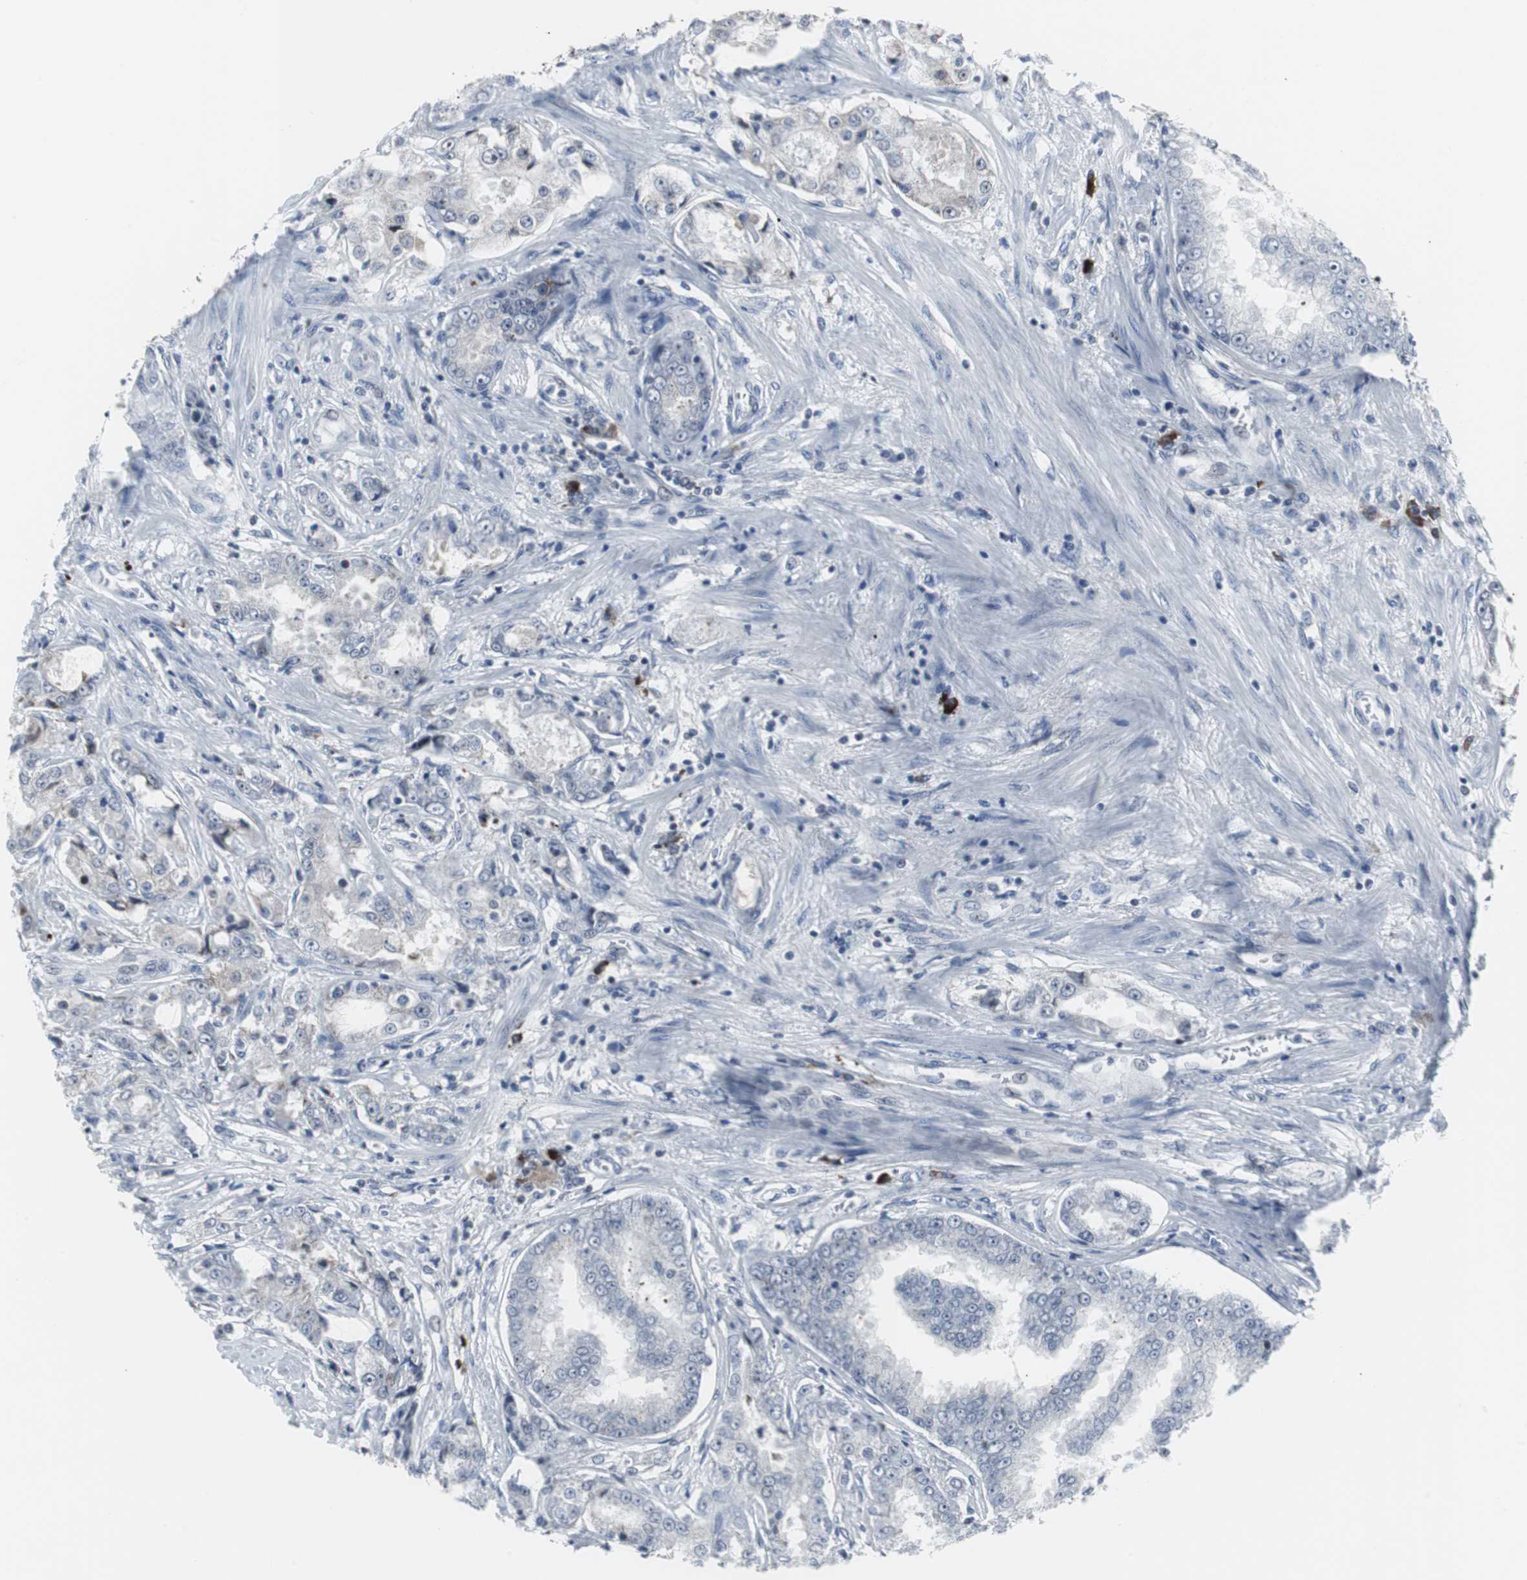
{"staining": {"intensity": "strong", "quantity": "<25%", "location": "nuclear"}, "tissue": "prostate cancer", "cell_type": "Tumor cells", "image_type": "cancer", "snomed": [{"axis": "morphology", "description": "Adenocarcinoma, High grade"}, {"axis": "topography", "description": "Prostate"}], "caption": "Brown immunohistochemical staining in human prostate cancer displays strong nuclear expression in approximately <25% of tumor cells.", "gene": "DOK1", "patient": {"sex": "male", "age": 73}}